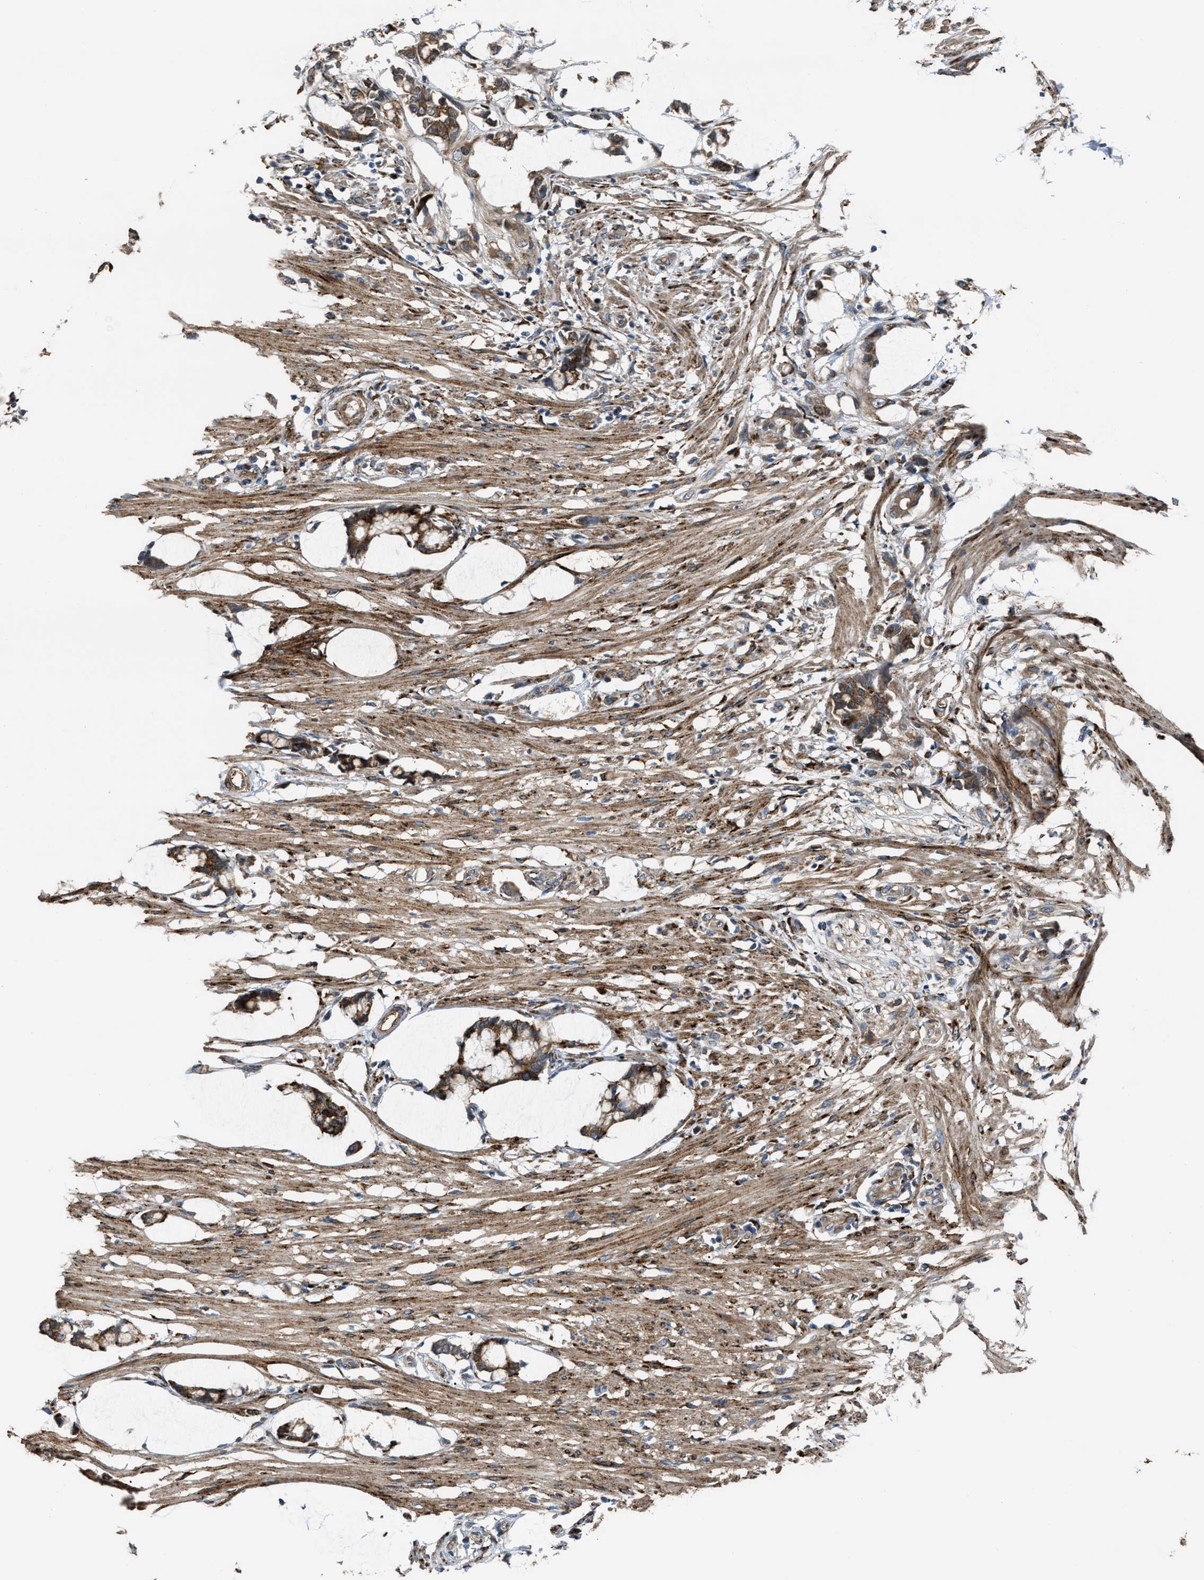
{"staining": {"intensity": "moderate", "quantity": ">75%", "location": "cytoplasmic/membranous"}, "tissue": "smooth muscle", "cell_type": "Smooth muscle cells", "image_type": "normal", "snomed": [{"axis": "morphology", "description": "Normal tissue, NOS"}, {"axis": "morphology", "description": "Adenocarcinoma, NOS"}, {"axis": "topography", "description": "Smooth muscle"}, {"axis": "topography", "description": "Colon"}], "caption": "Immunohistochemistry micrograph of normal smooth muscle stained for a protein (brown), which shows medium levels of moderate cytoplasmic/membranous positivity in approximately >75% of smooth muscle cells.", "gene": "SELENOM", "patient": {"sex": "male", "age": 14}}